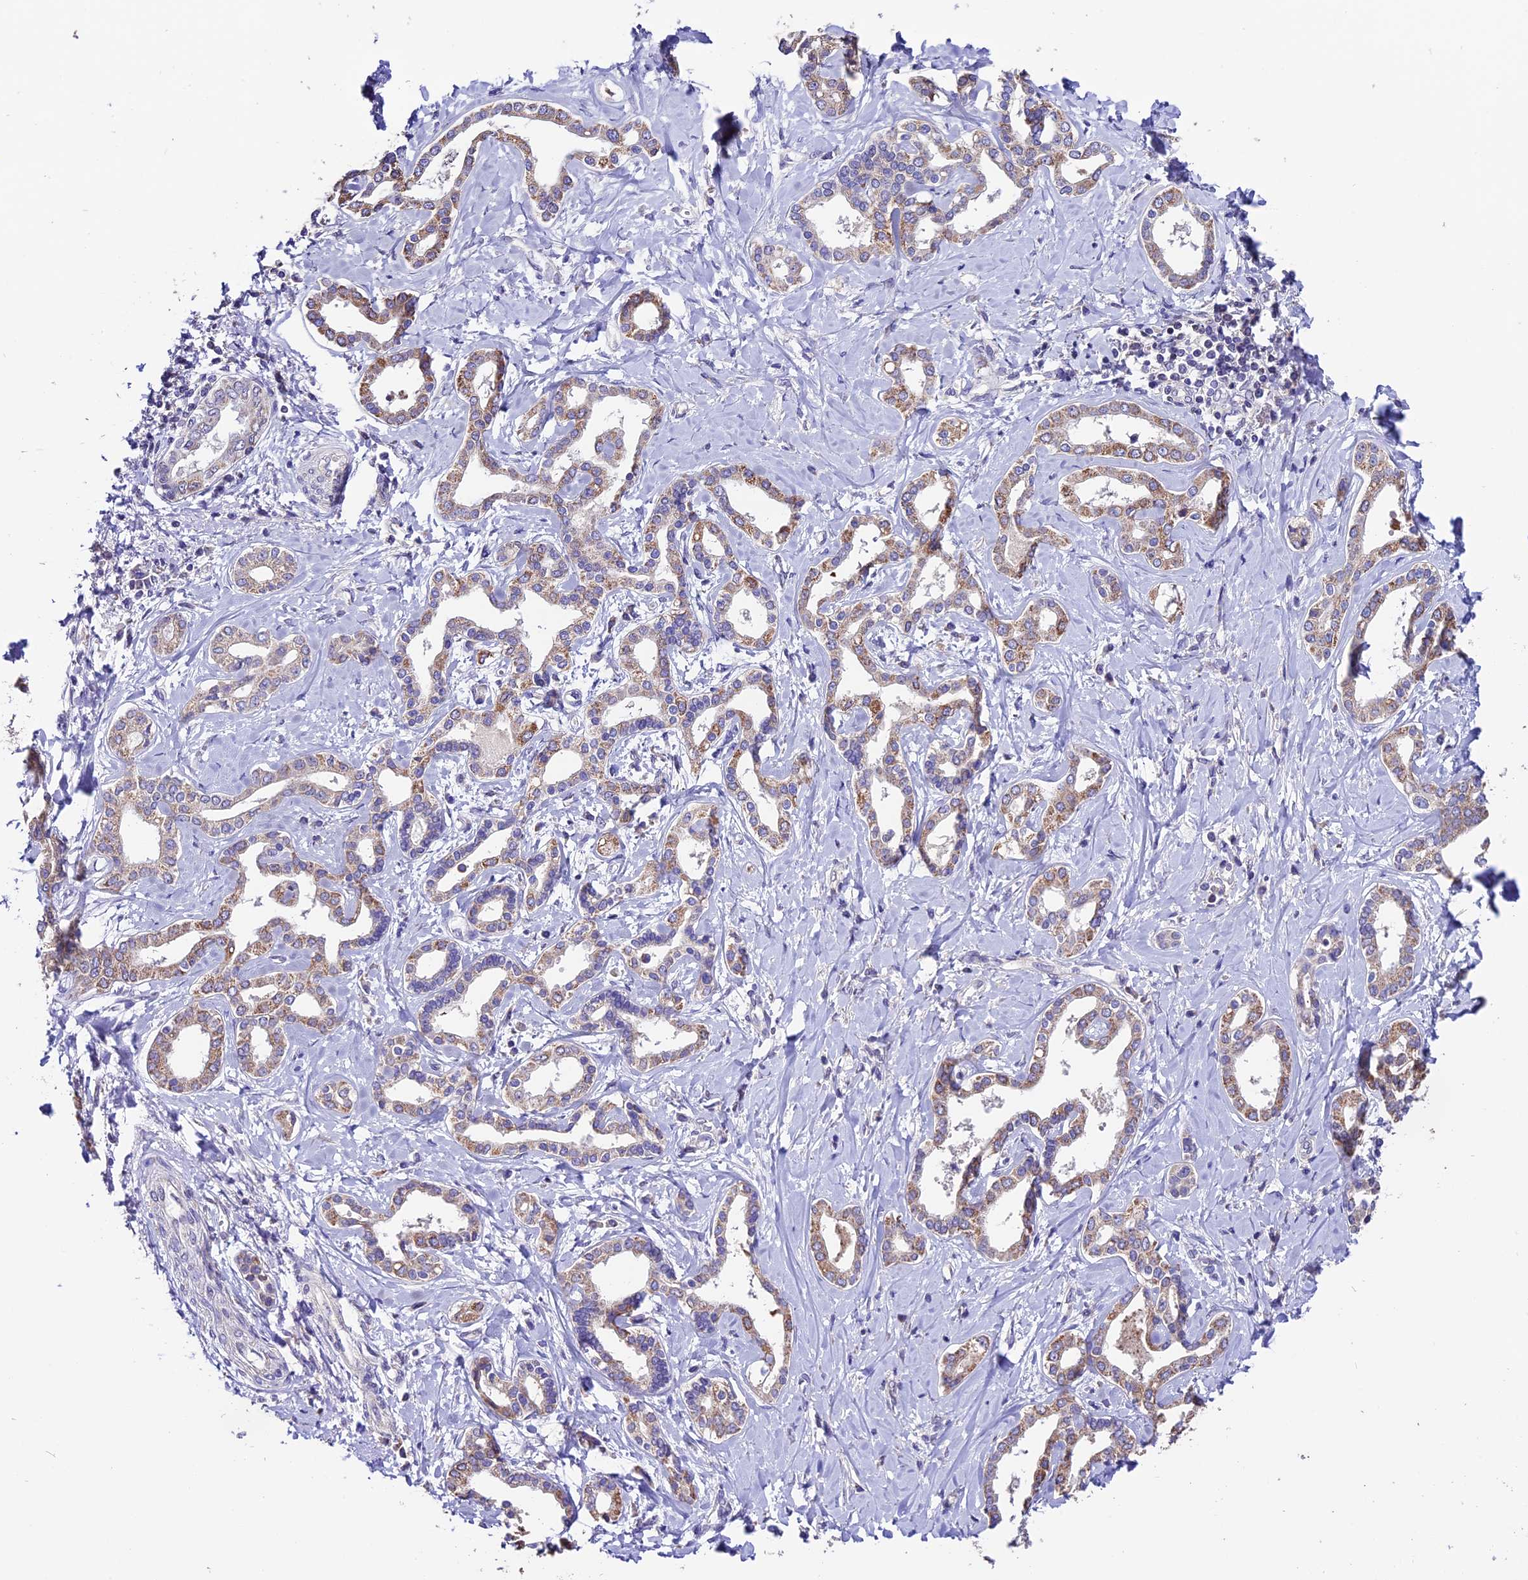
{"staining": {"intensity": "weak", "quantity": "25%-75%", "location": "cytoplasmic/membranous"}, "tissue": "liver cancer", "cell_type": "Tumor cells", "image_type": "cancer", "snomed": [{"axis": "morphology", "description": "Cholangiocarcinoma"}, {"axis": "topography", "description": "Liver"}], "caption": "A brown stain labels weak cytoplasmic/membranous positivity of a protein in human liver cholangiocarcinoma tumor cells.", "gene": "DDX28", "patient": {"sex": "female", "age": 77}}